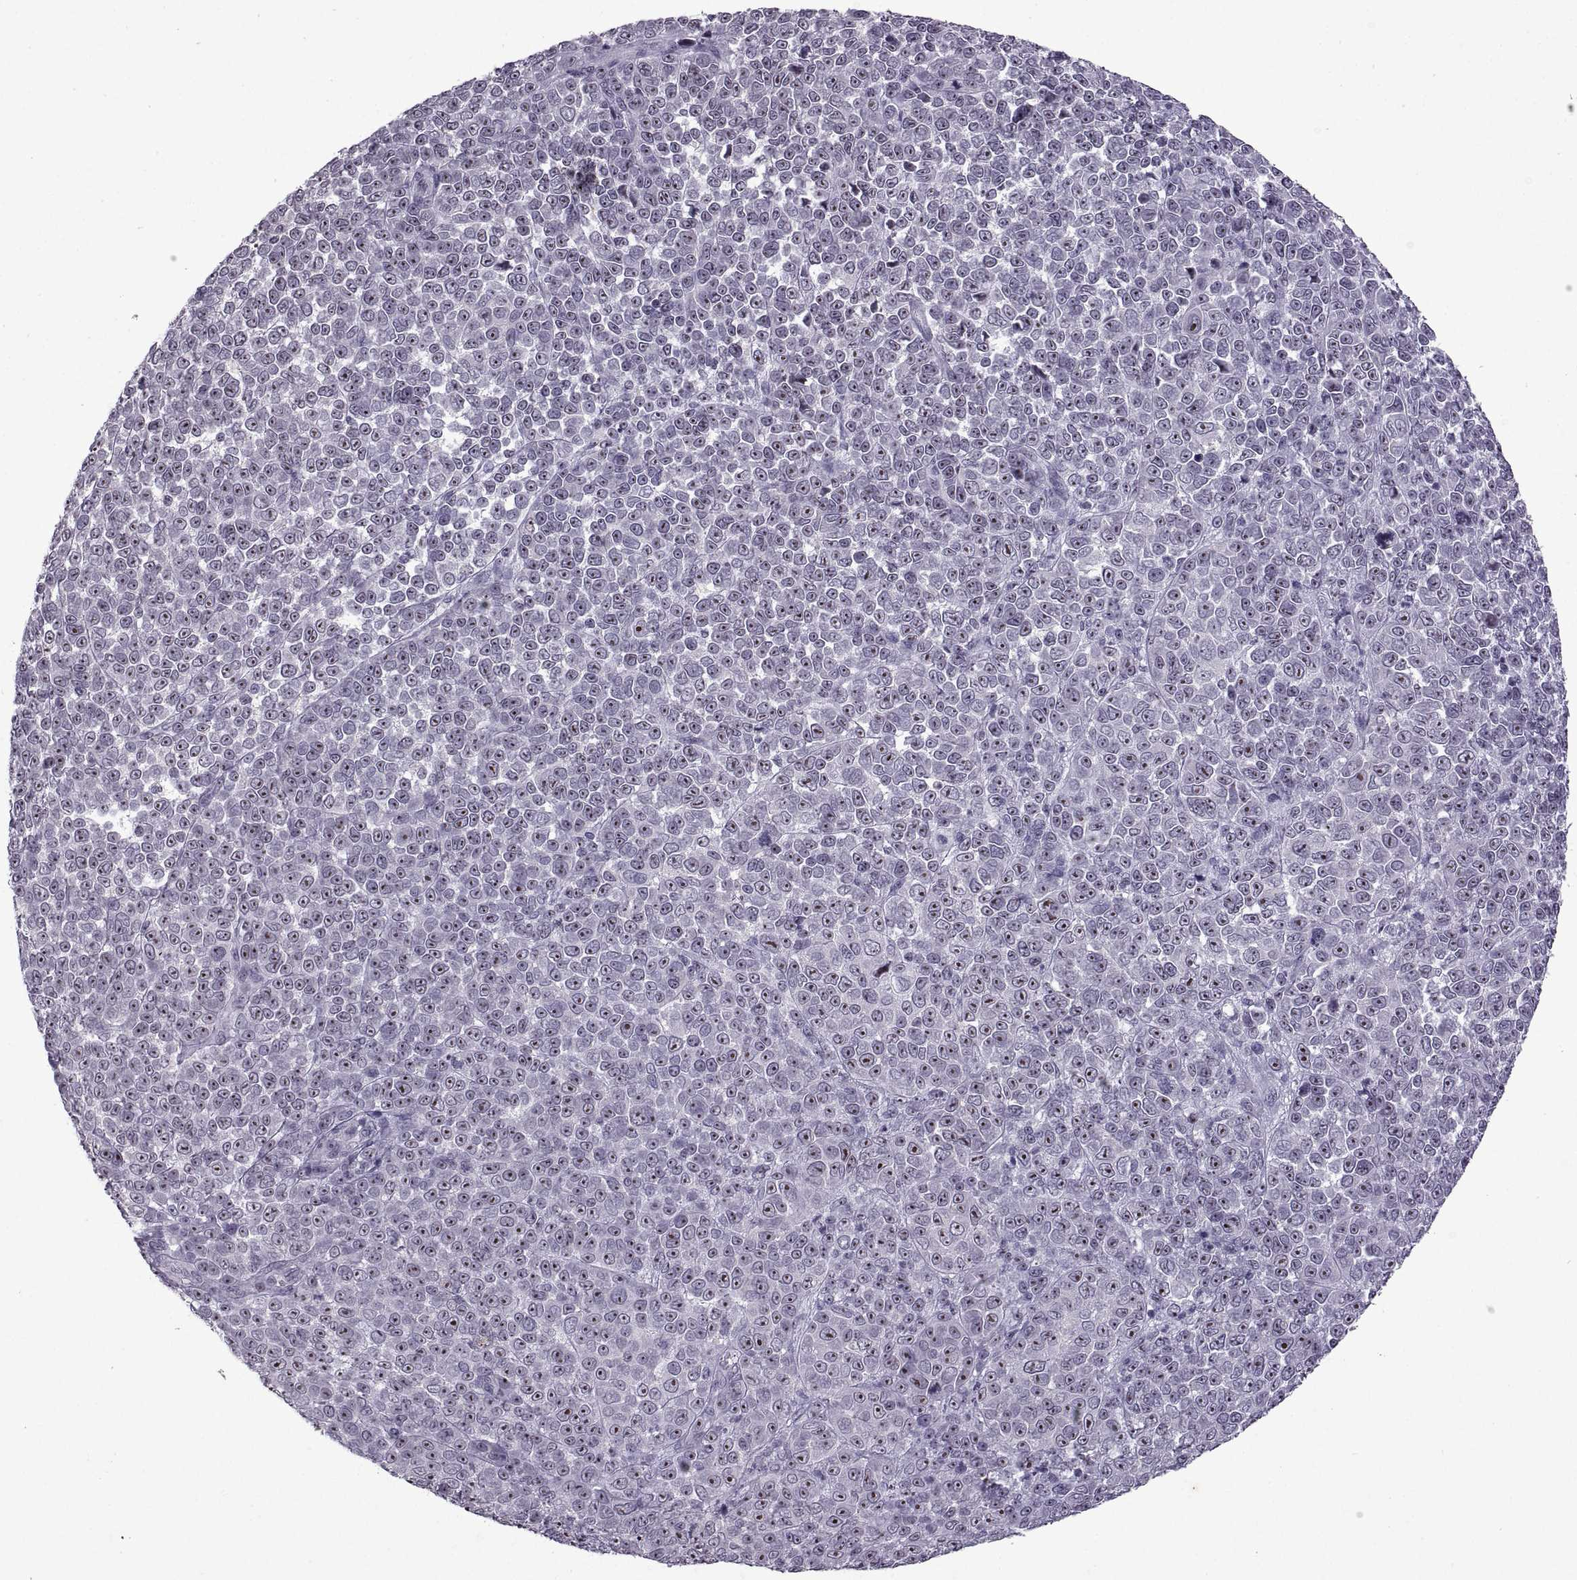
{"staining": {"intensity": "strong", "quantity": "25%-75%", "location": "nuclear"}, "tissue": "melanoma", "cell_type": "Tumor cells", "image_type": "cancer", "snomed": [{"axis": "morphology", "description": "Malignant melanoma, NOS"}, {"axis": "topography", "description": "Skin"}], "caption": "The photomicrograph demonstrates immunohistochemical staining of melanoma. There is strong nuclear staining is identified in about 25%-75% of tumor cells.", "gene": "SINHCAF", "patient": {"sex": "female", "age": 95}}